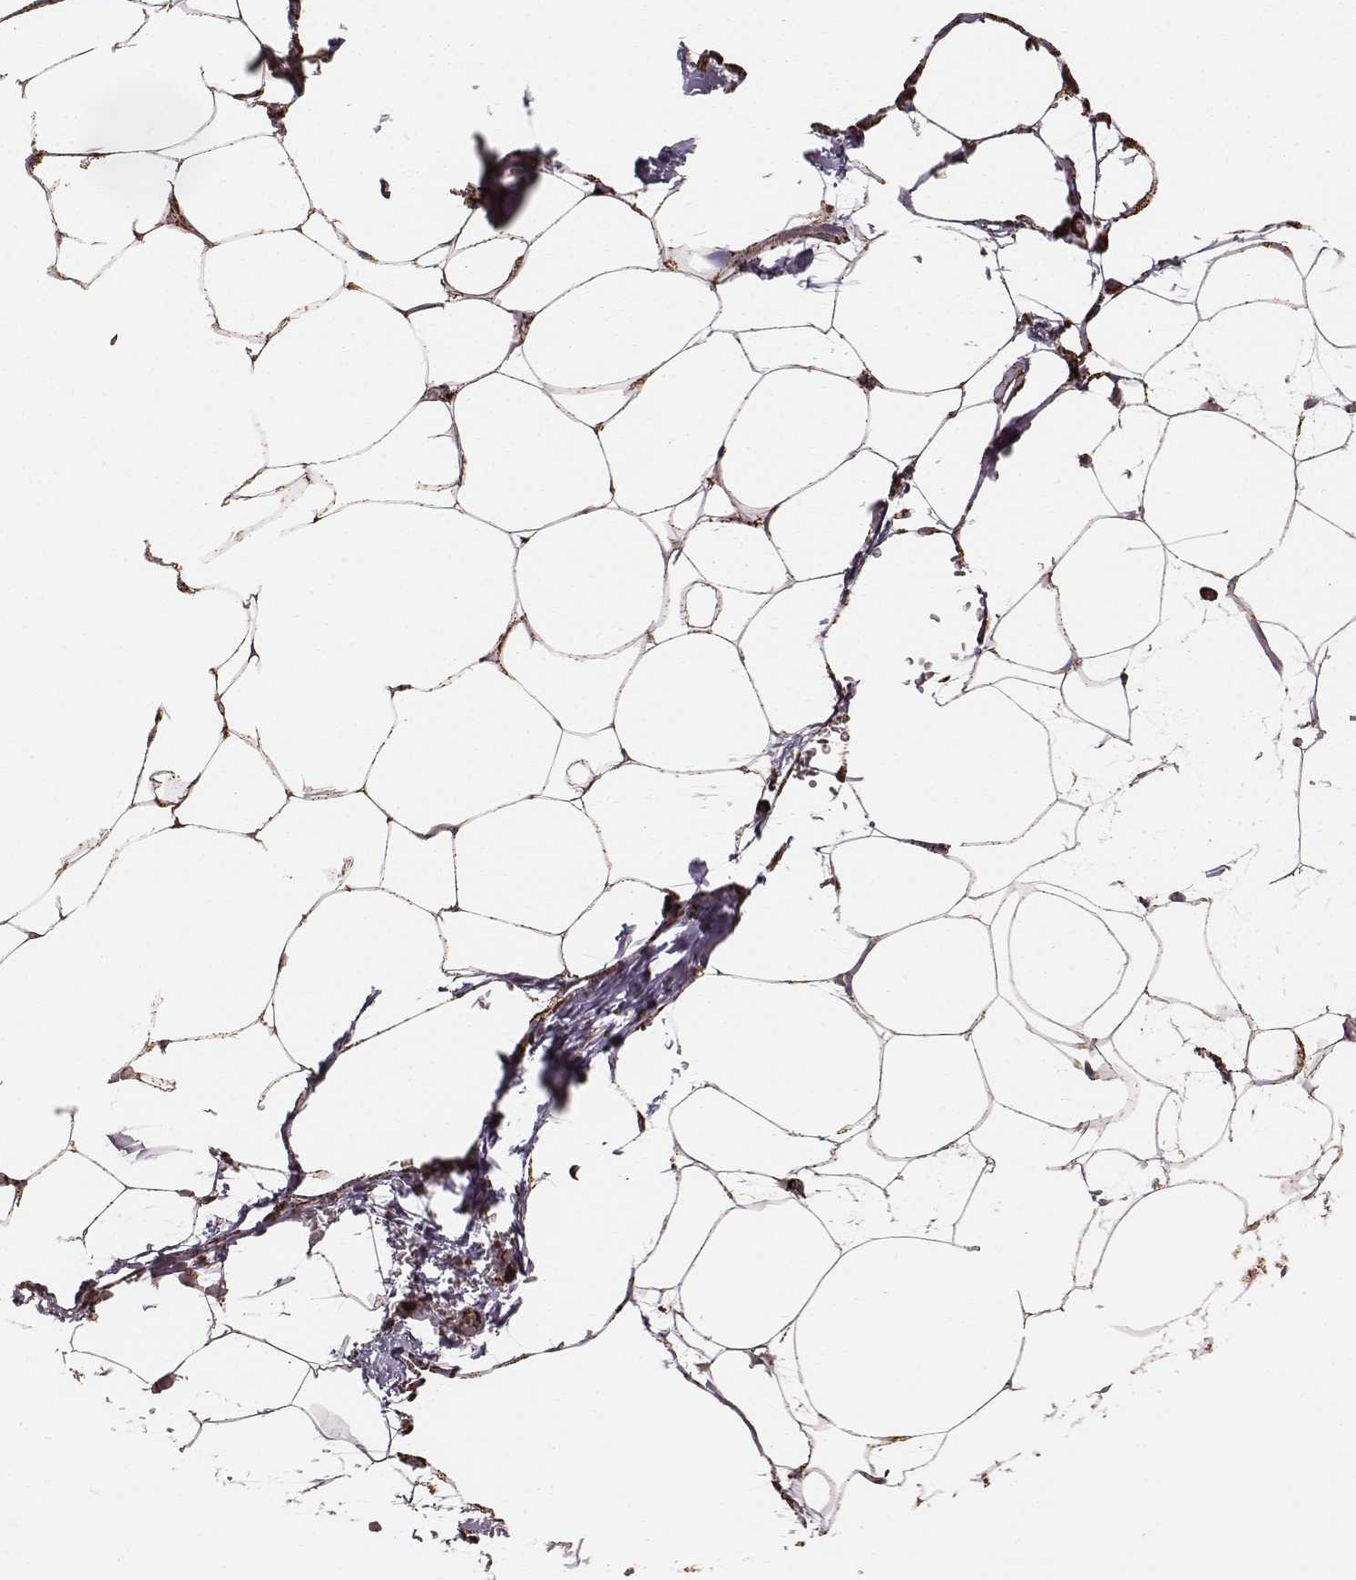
{"staining": {"intensity": "strong", "quantity": ">75%", "location": "cytoplasmic/membranous"}, "tissue": "adipose tissue", "cell_type": "Adipocytes", "image_type": "normal", "snomed": [{"axis": "morphology", "description": "Normal tissue, NOS"}, {"axis": "topography", "description": "Adipose tissue"}], "caption": "Immunohistochemical staining of normal adipose tissue displays strong cytoplasmic/membranous protein expression in about >75% of adipocytes.", "gene": "TUFM", "patient": {"sex": "male", "age": 57}}